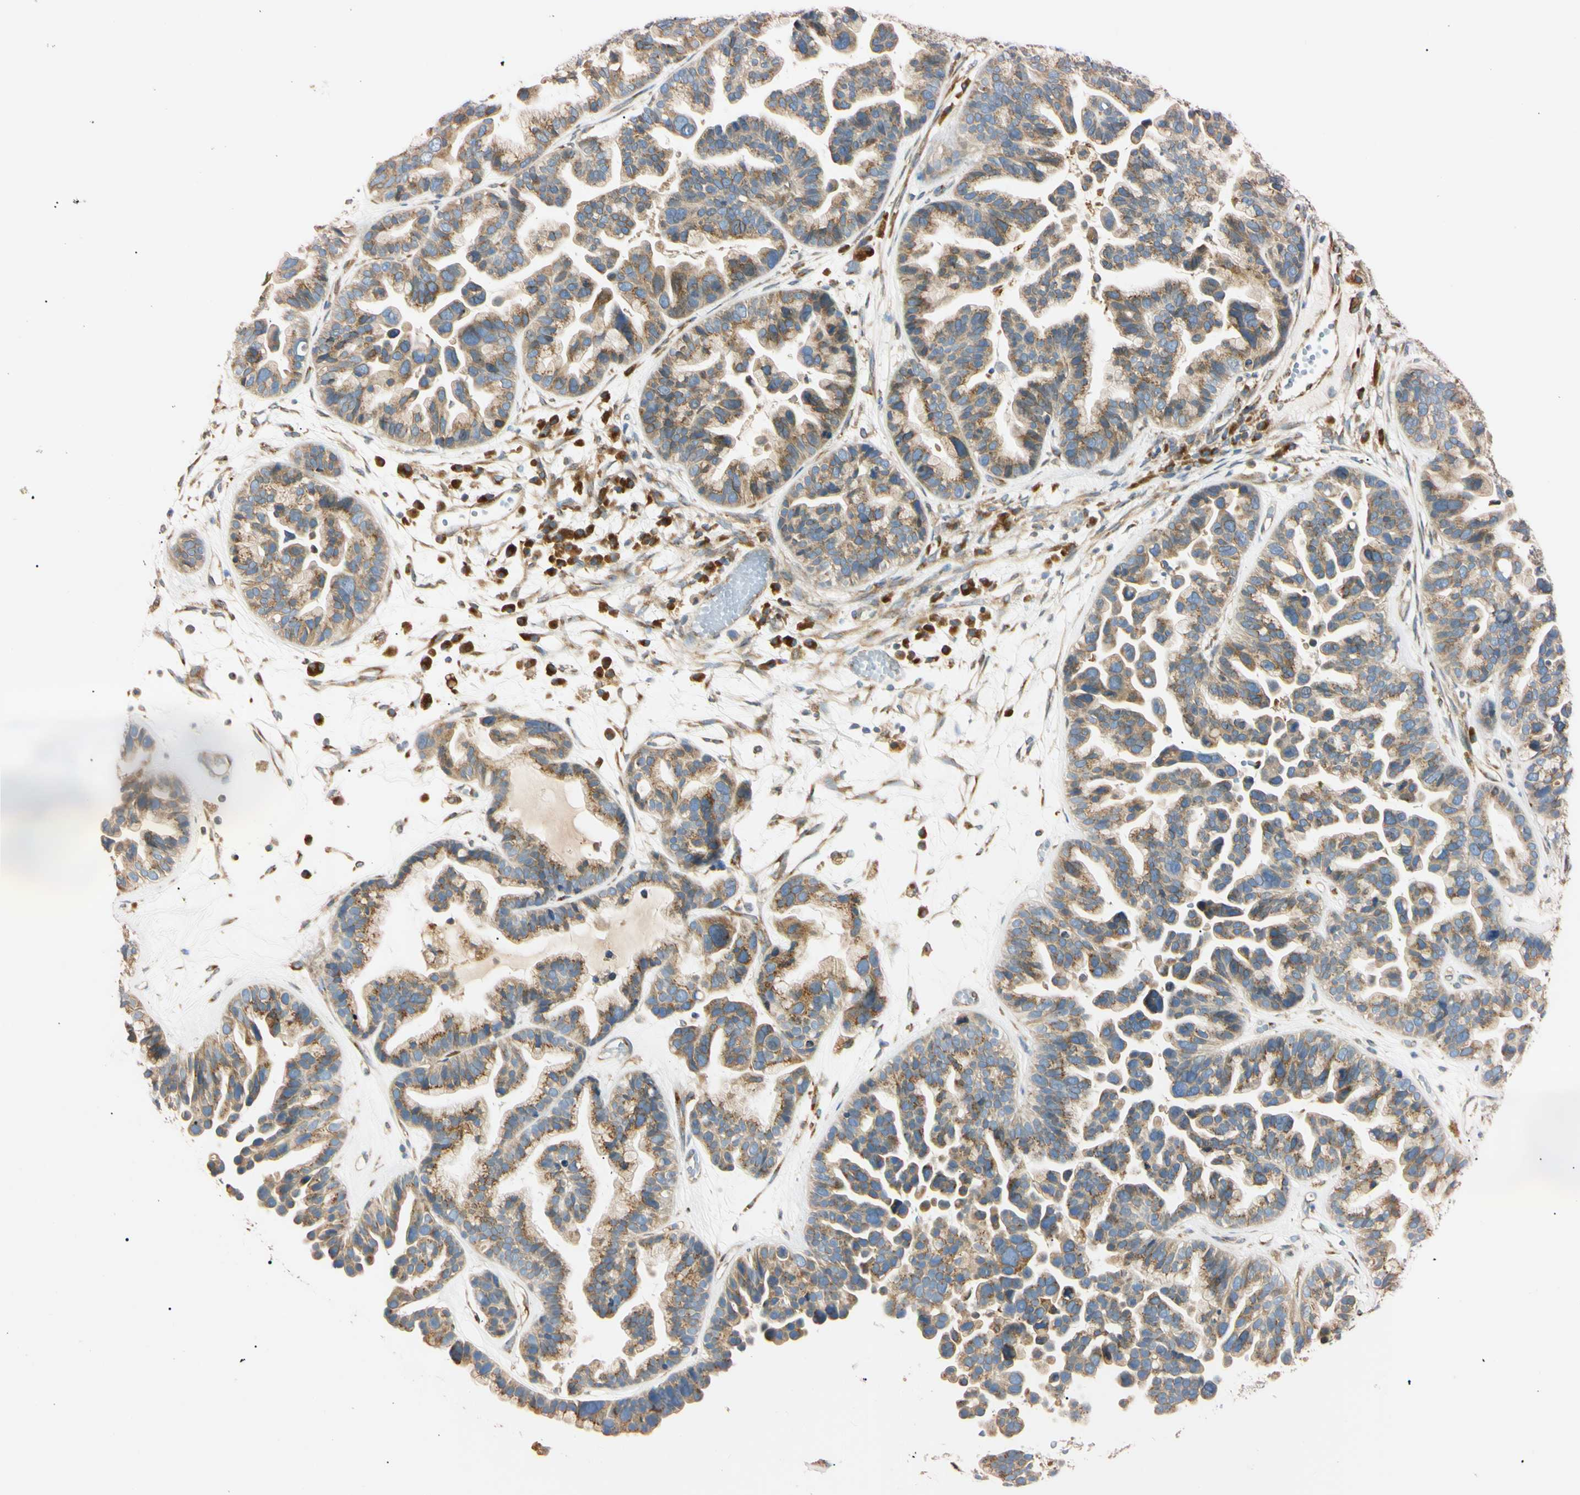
{"staining": {"intensity": "moderate", "quantity": ">75%", "location": "cytoplasmic/membranous"}, "tissue": "ovarian cancer", "cell_type": "Tumor cells", "image_type": "cancer", "snomed": [{"axis": "morphology", "description": "Cystadenocarcinoma, serous, NOS"}, {"axis": "topography", "description": "Ovary"}], "caption": "Tumor cells exhibit moderate cytoplasmic/membranous expression in approximately >75% of cells in ovarian cancer.", "gene": "IER3IP1", "patient": {"sex": "female", "age": 56}}